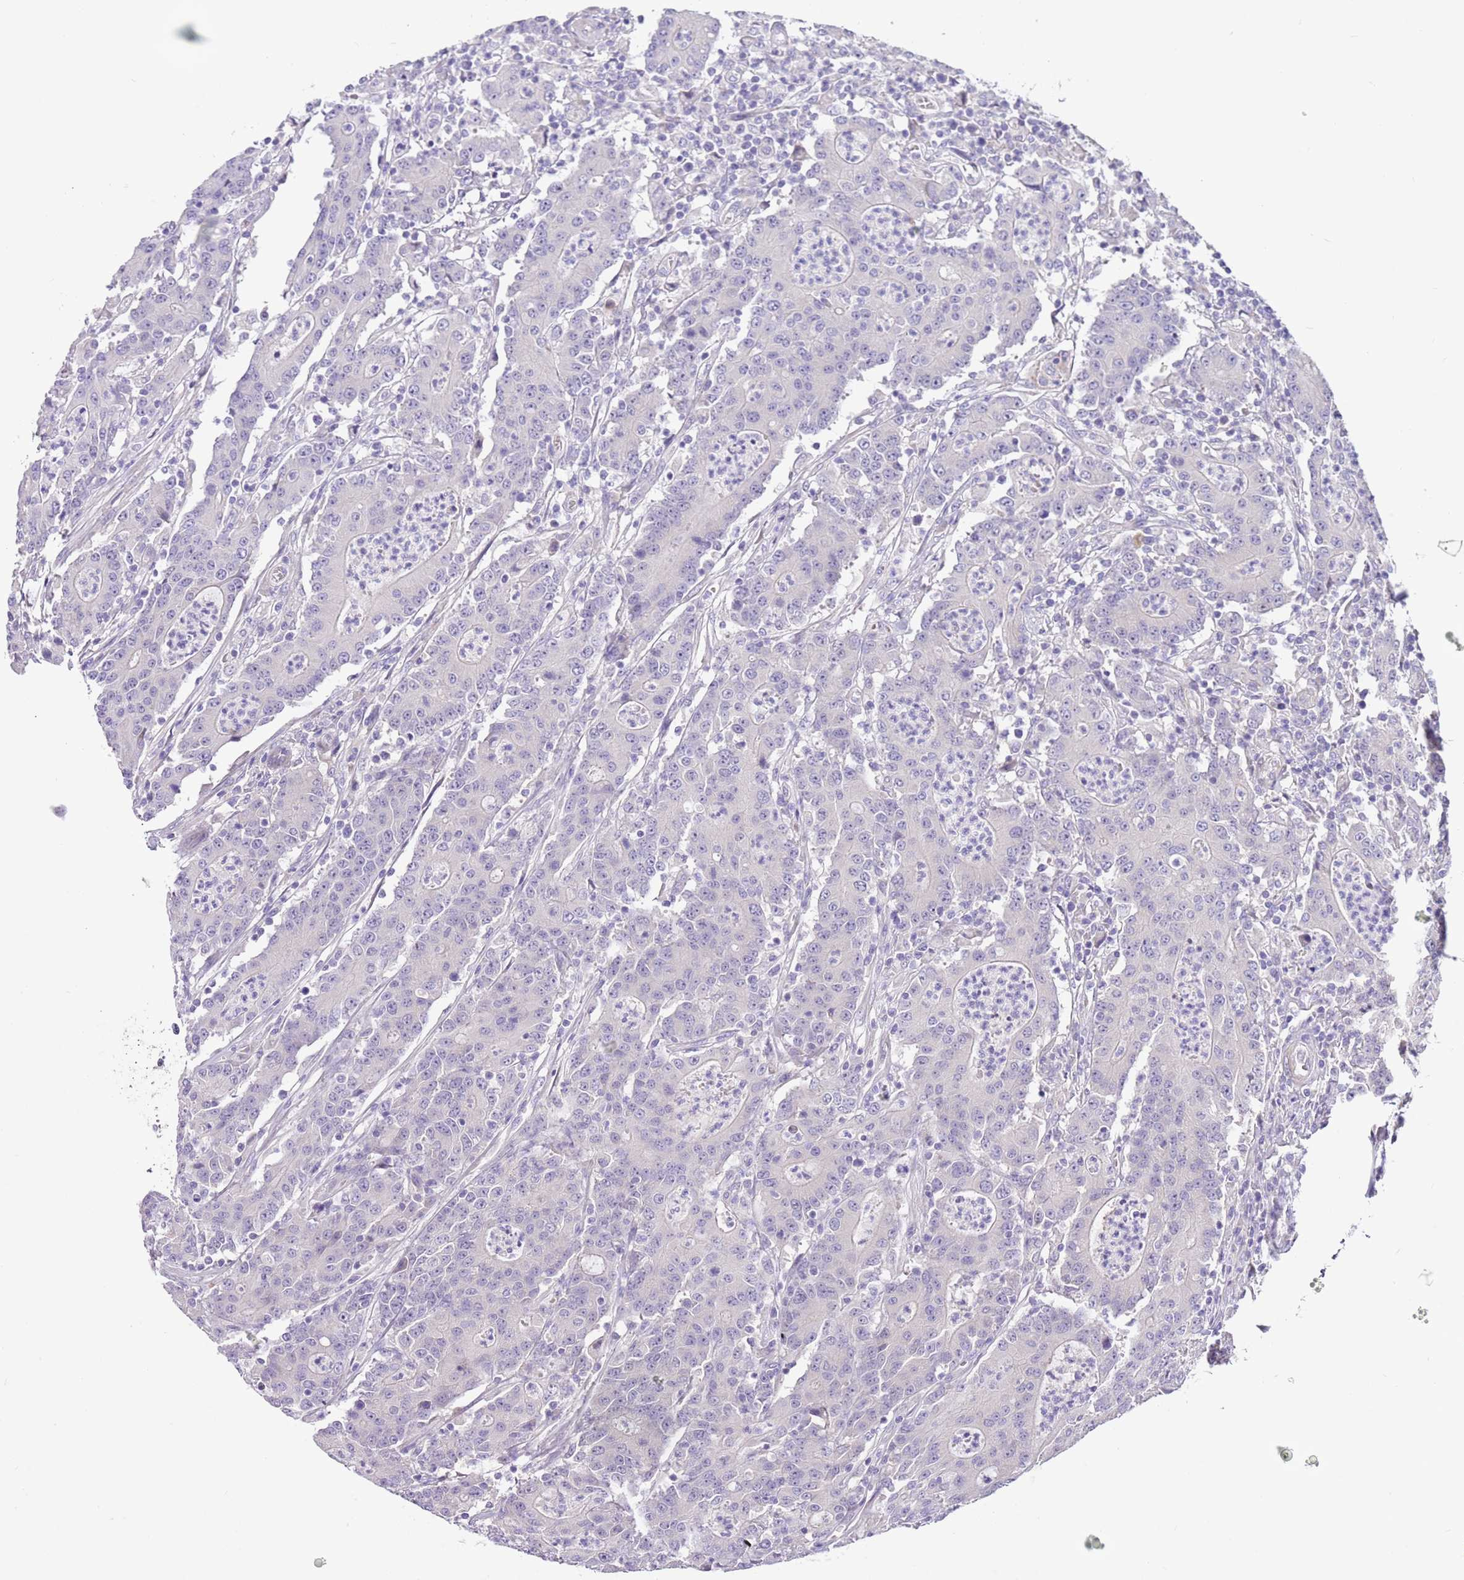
{"staining": {"intensity": "negative", "quantity": "none", "location": "none"}, "tissue": "colorectal cancer", "cell_type": "Tumor cells", "image_type": "cancer", "snomed": [{"axis": "morphology", "description": "Adenocarcinoma, NOS"}, {"axis": "topography", "description": "Colon"}], "caption": "Immunohistochemistry (IHC) of colorectal cancer (adenocarcinoma) displays no positivity in tumor cells.", "gene": "RFK", "patient": {"sex": "male", "age": 83}}